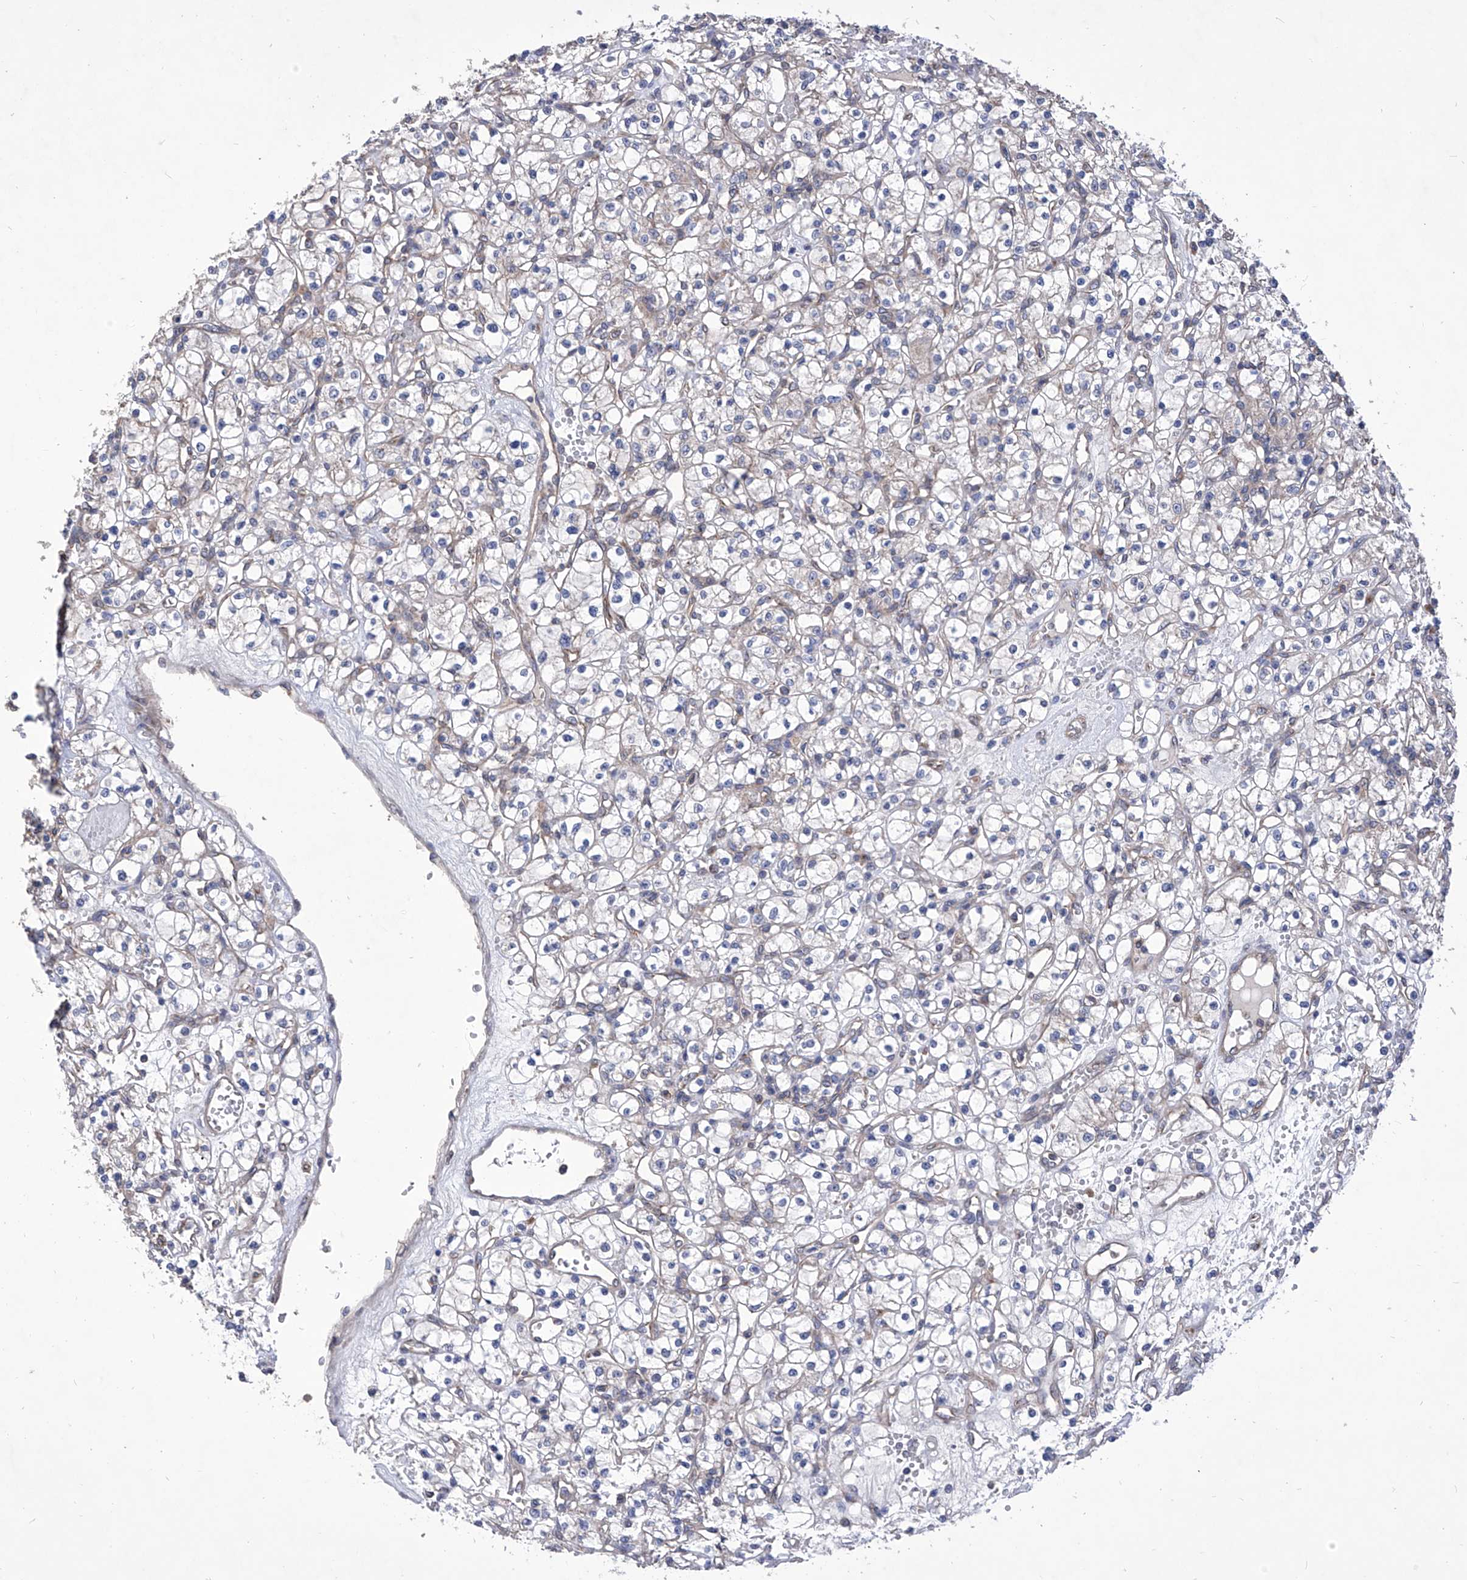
{"staining": {"intensity": "negative", "quantity": "none", "location": "none"}, "tissue": "renal cancer", "cell_type": "Tumor cells", "image_type": "cancer", "snomed": [{"axis": "morphology", "description": "Adenocarcinoma, NOS"}, {"axis": "topography", "description": "Kidney"}], "caption": "IHC photomicrograph of human renal cancer (adenocarcinoma) stained for a protein (brown), which demonstrates no staining in tumor cells. (DAB immunohistochemistry with hematoxylin counter stain).", "gene": "TJAP1", "patient": {"sex": "female", "age": 59}}